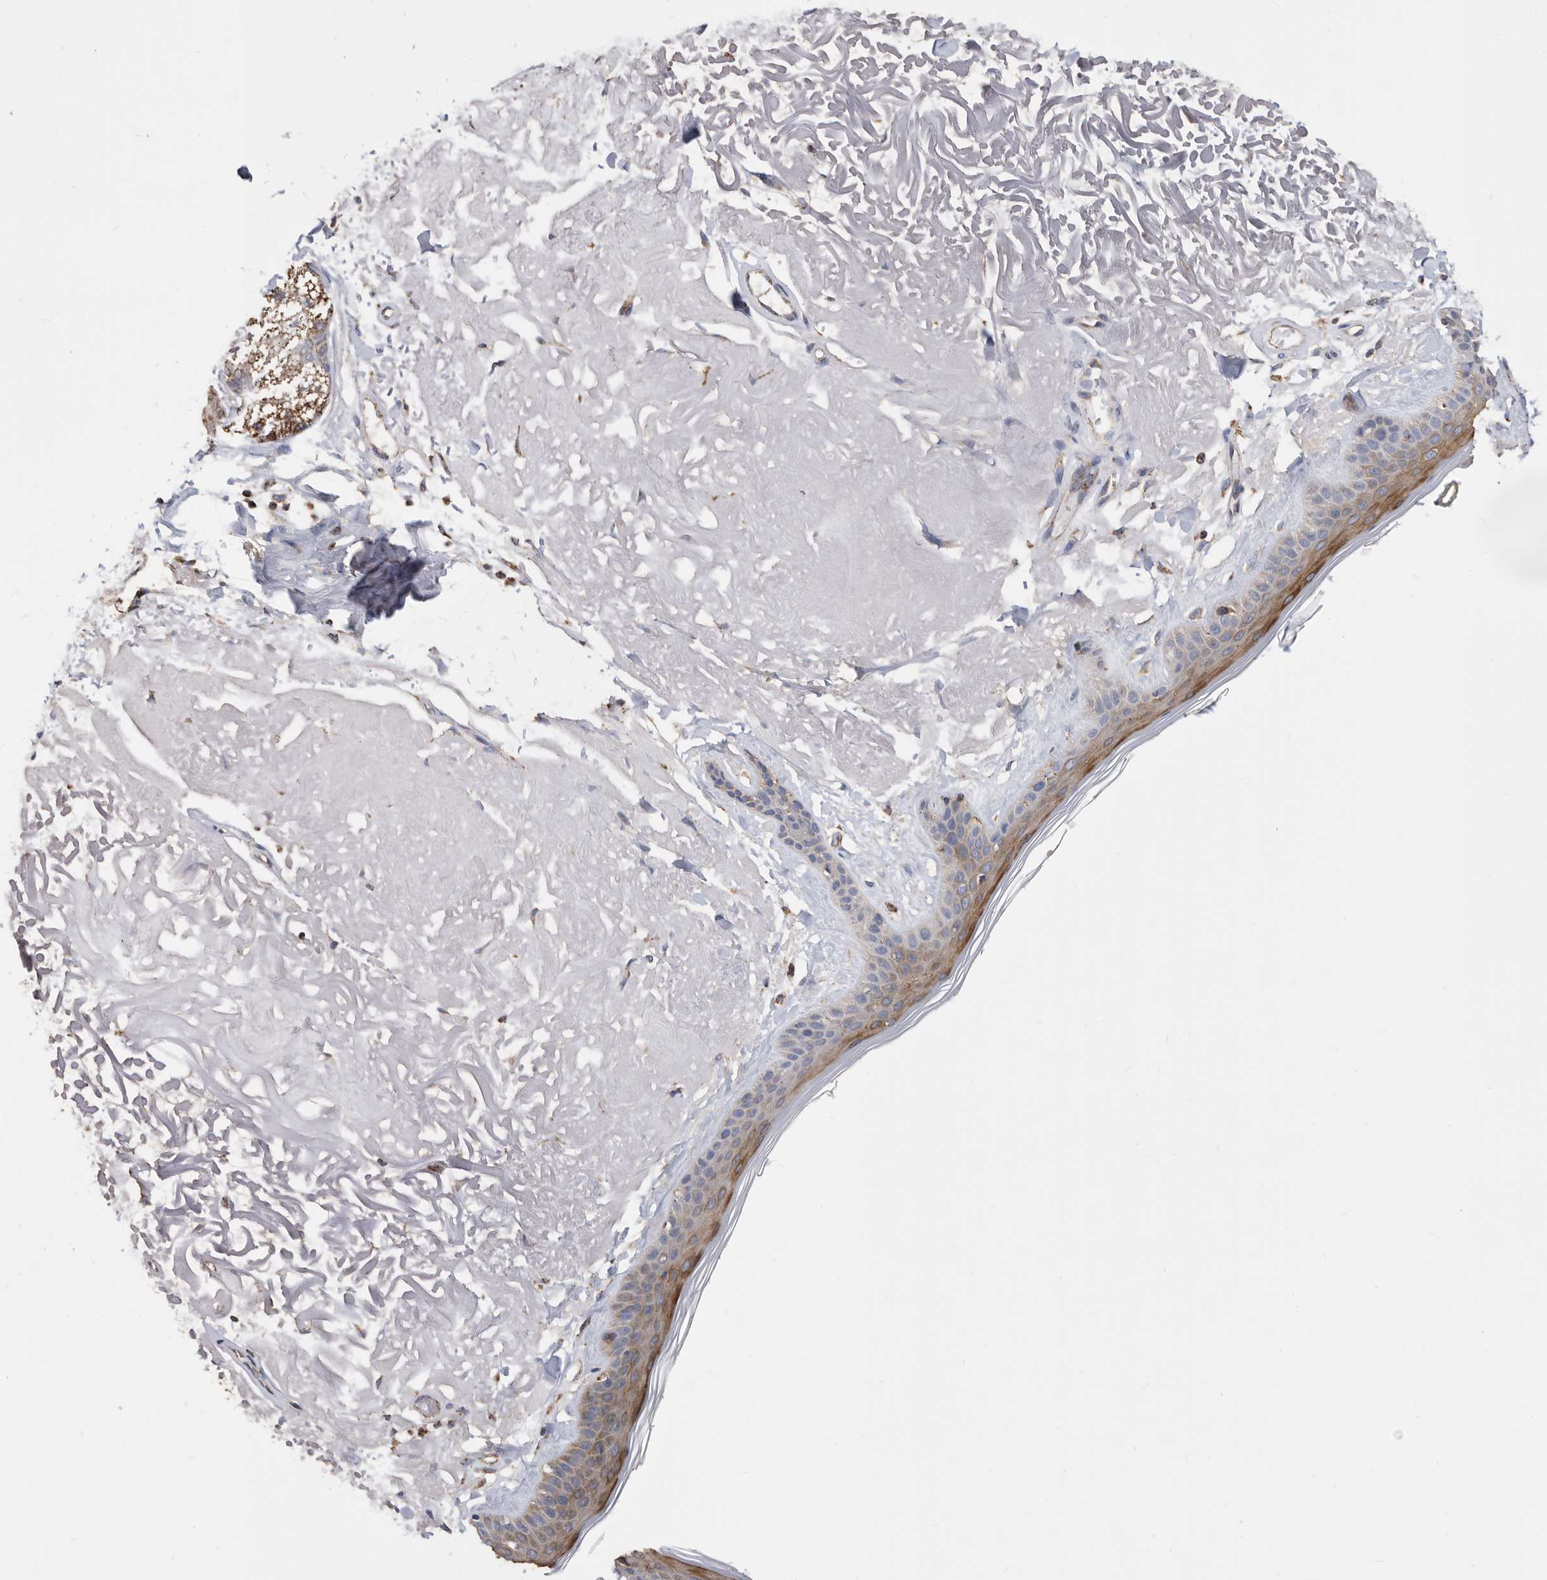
{"staining": {"intensity": "moderate", "quantity": ">75%", "location": "cytoplasmic/membranous"}, "tissue": "skin", "cell_type": "Fibroblasts", "image_type": "normal", "snomed": [{"axis": "morphology", "description": "Normal tissue, NOS"}, {"axis": "topography", "description": "Skin"}, {"axis": "topography", "description": "Skeletal muscle"}], "caption": "This histopathology image reveals immunohistochemistry (IHC) staining of unremarkable skin, with medium moderate cytoplasmic/membranous staining in approximately >75% of fibroblasts.", "gene": "WFDC1", "patient": {"sex": "male", "age": 83}}